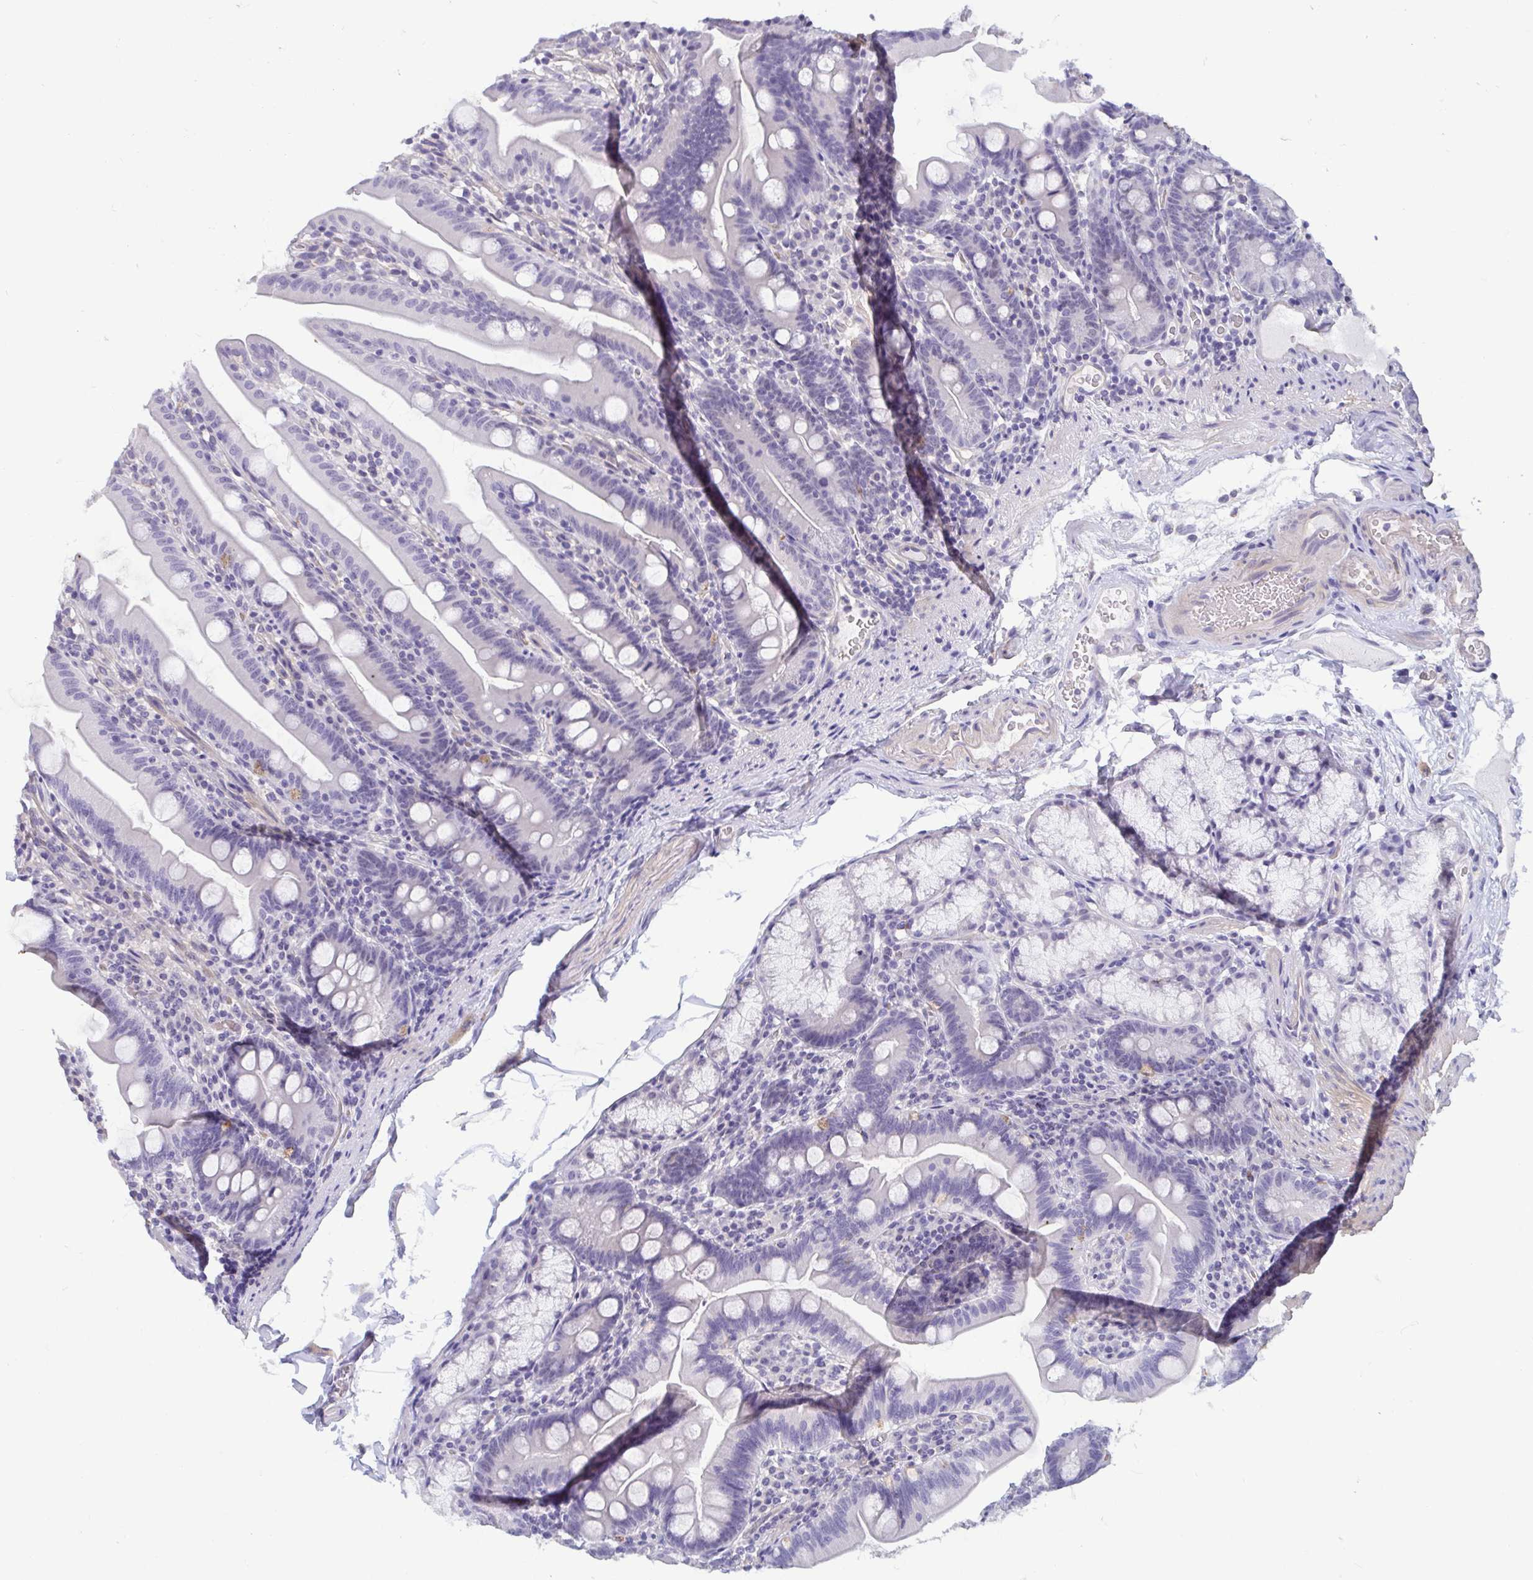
{"staining": {"intensity": "negative", "quantity": "none", "location": "none"}, "tissue": "duodenum", "cell_type": "Glandular cells", "image_type": "normal", "snomed": [{"axis": "morphology", "description": "Normal tissue, NOS"}, {"axis": "topography", "description": "Duodenum"}], "caption": "High magnification brightfield microscopy of benign duodenum stained with DAB (brown) and counterstained with hematoxylin (blue): glandular cells show no significant staining. Brightfield microscopy of IHC stained with DAB (brown) and hematoxylin (blue), captured at high magnification.", "gene": "MORC4", "patient": {"sex": "female", "age": 67}}